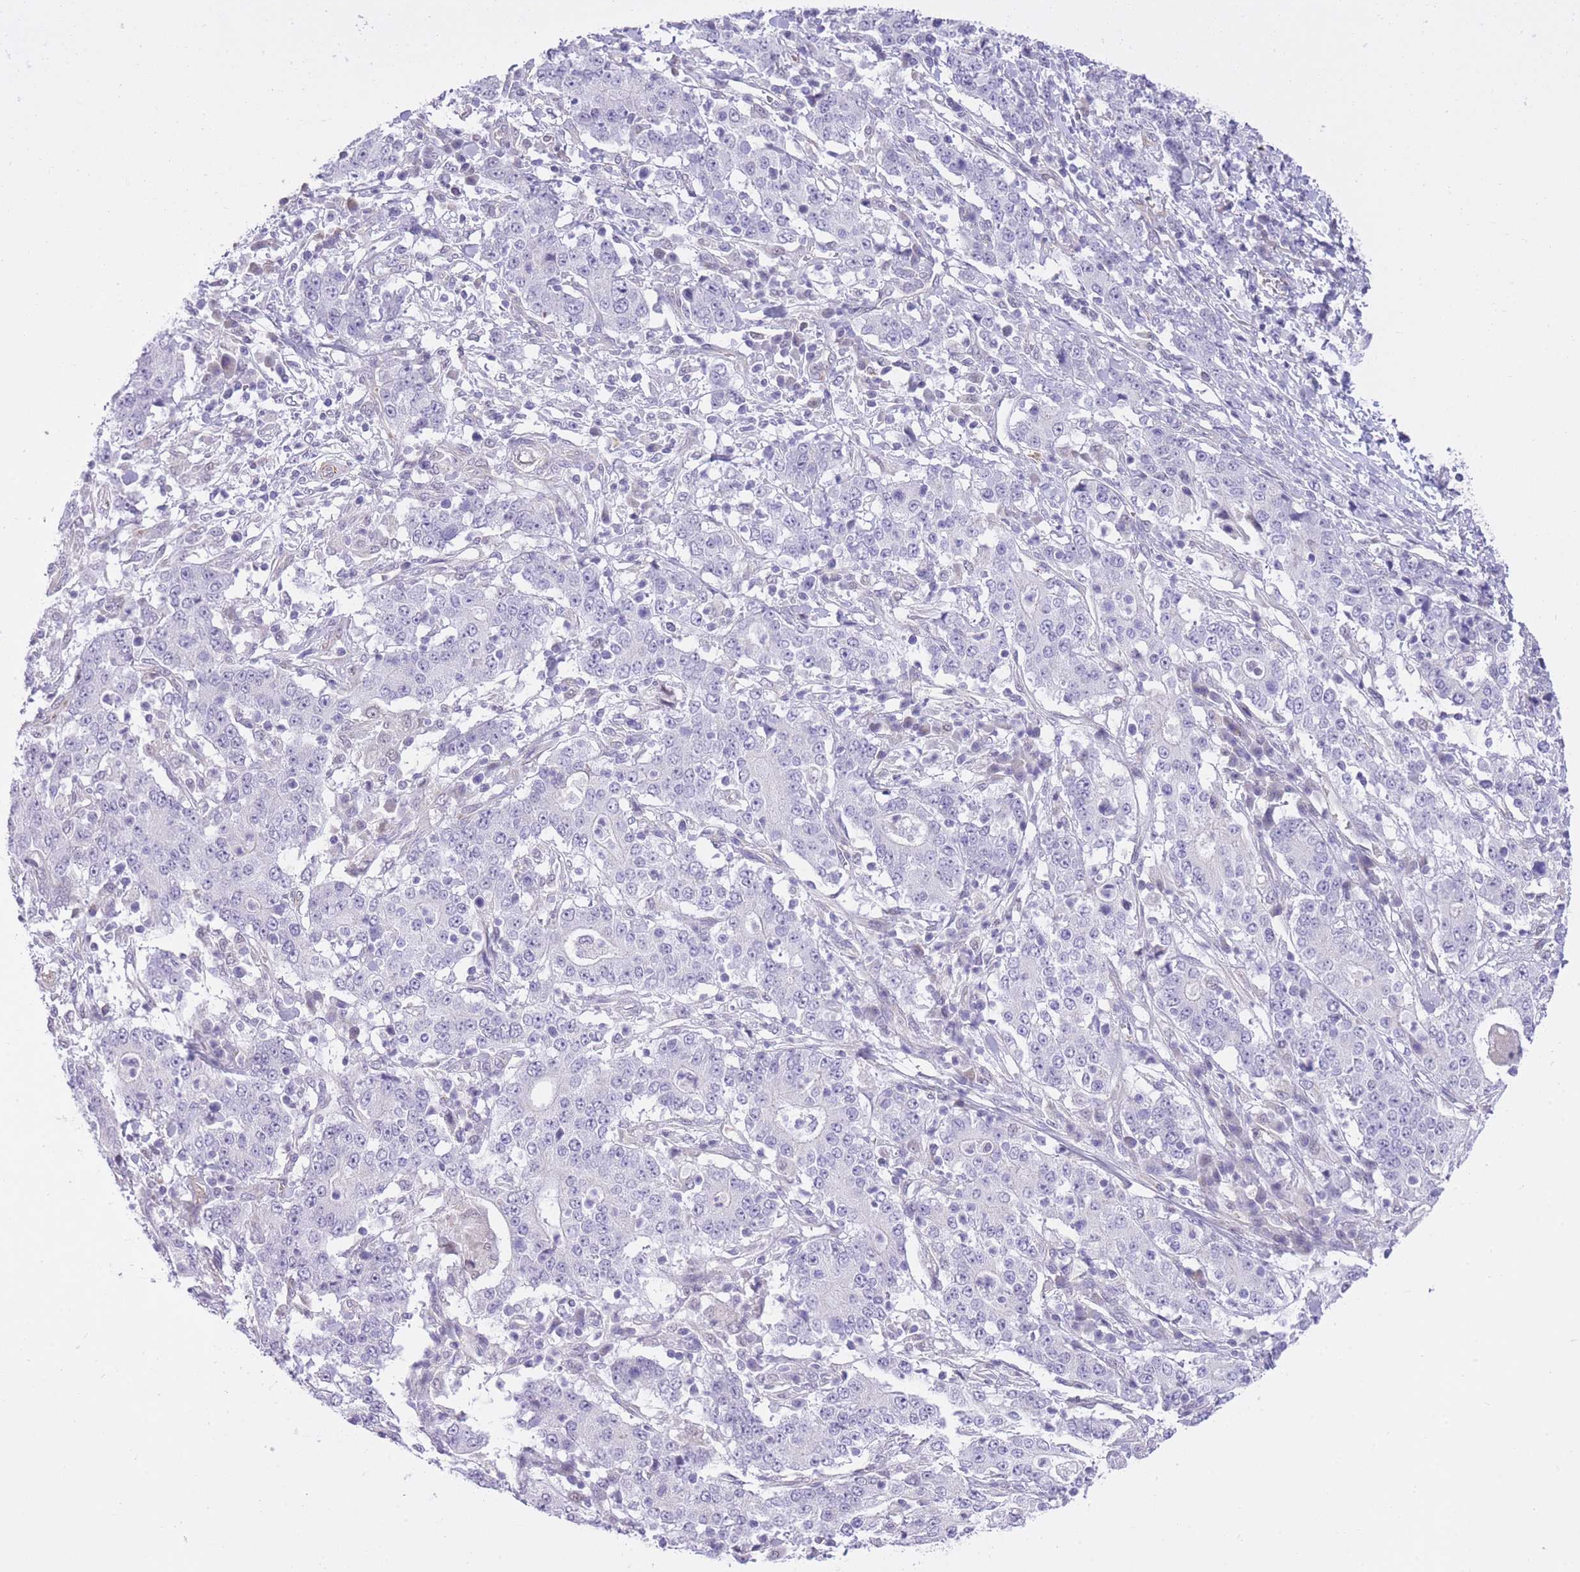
{"staining": {"intensity": "negative", "quantity": "none", "location": "none"}, "tissue": "stomach cancer", "cell_type": "Tumor cells", "image_type": "cancer", "snomed": [{"axis": "morphology", "description": "Normal tissue, NOS"}, {"axis": "morphology", "description": "Adenocarcinoma, NOS"}, {"axis": "topography", "description": "Stomach, upper"}, {"axis": "topography", "description": "Stomach"}], "caption": "This is an IHC image of human adenocarcinoma (stomach). There is no positivity in tumor cells.", "gene": "MEIOSIN", "patient": {"sex": "male", "age": 59}}